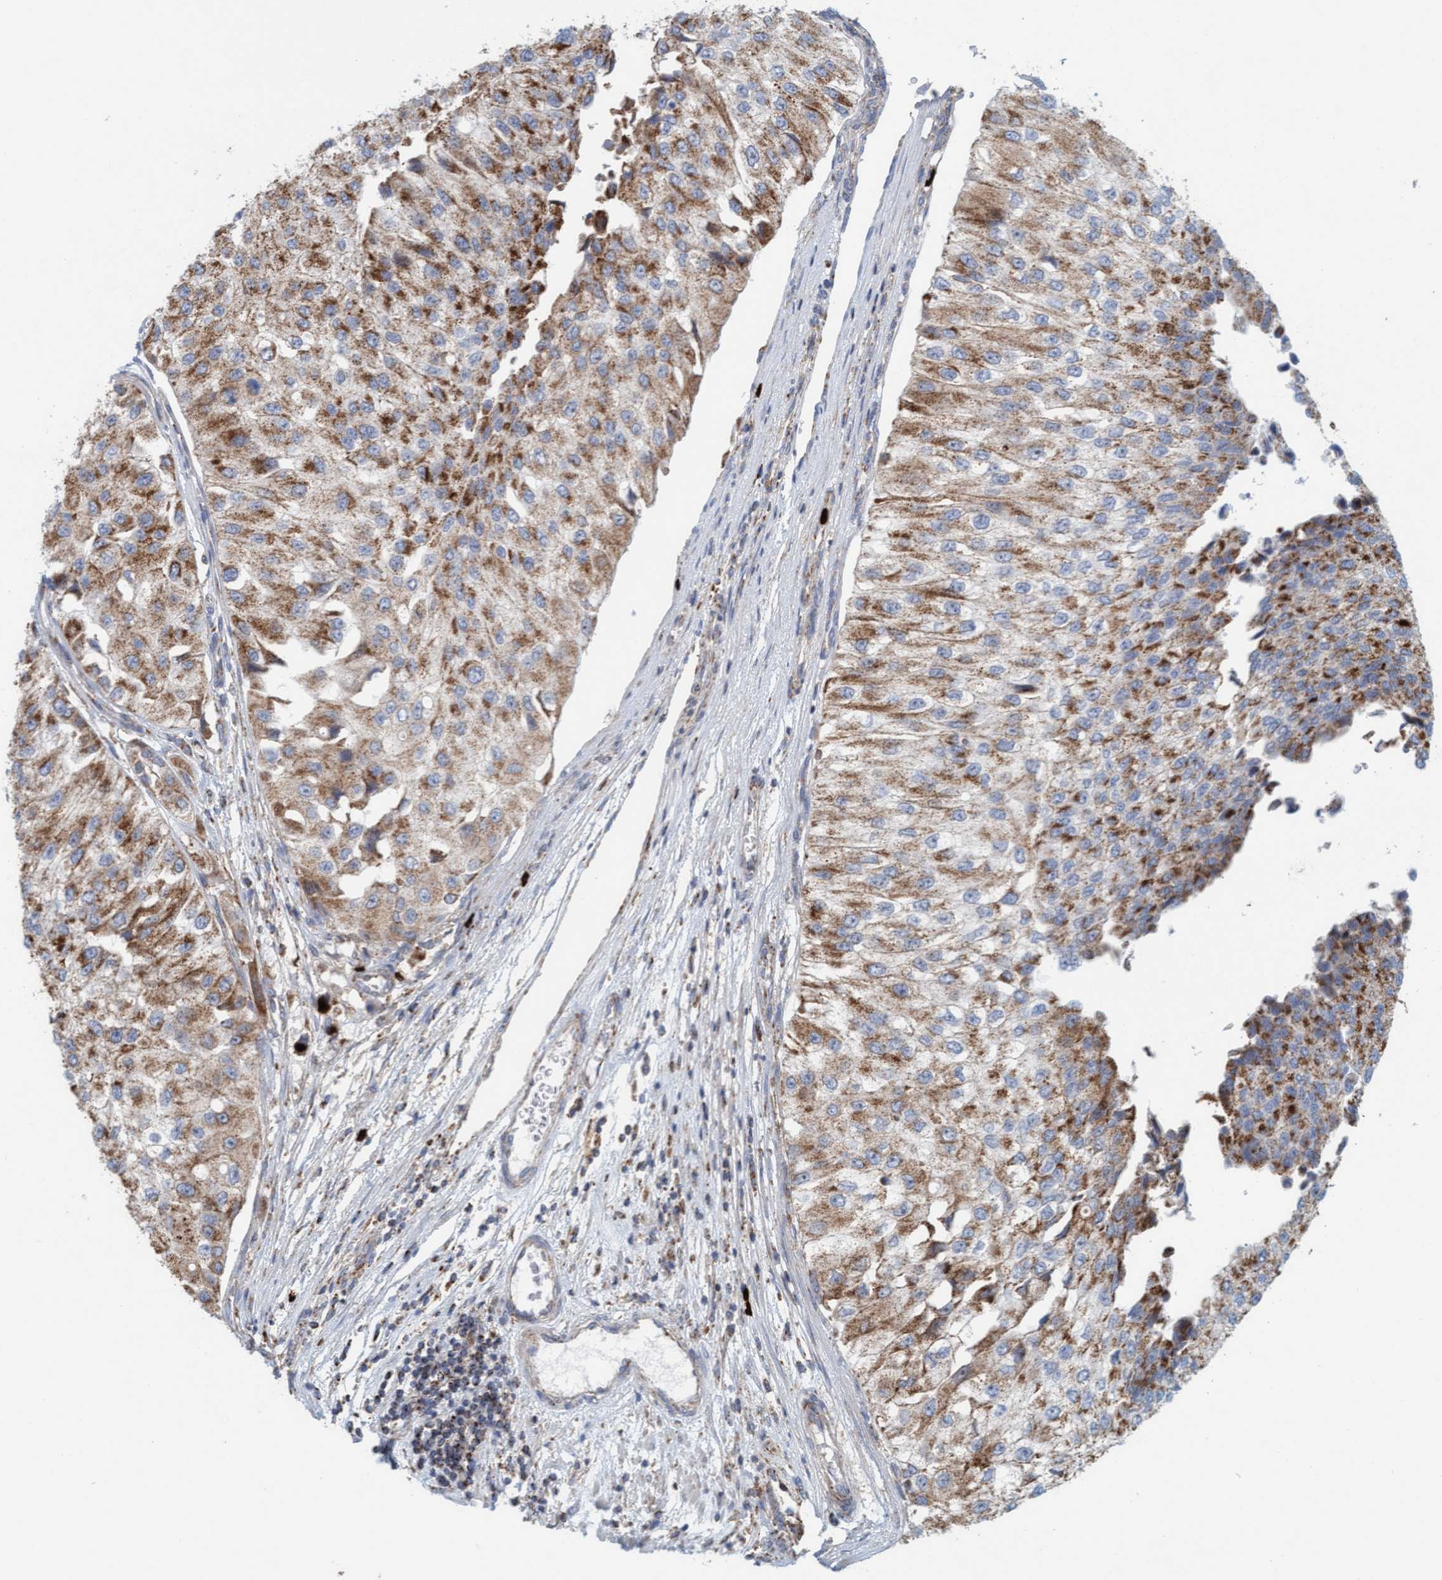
{"staining": {"intensity": "strong", "quantity": ">75%", "location": "cytoplasmic/membranous"}, "tissue": "urothelial cancer", "cell_type": "Tumor cells", "image_type": "cancer", "snomed": [{"axis": "morphology", "description": "Urothelial carcinoma, High grade"}, {"axis": "topography", "description": "Kidney"}, {"axis": "topography", "description": "Urinary bladder"}], "caption": "Urothelial cancer was stained to show a protein in brown. There is high levels of strong cytoplasmic/membranous expression in approximately >75% of tumor cells. Using DAB (brown) and hematoxylin (blue) stains, captured at high magnification using brightfield microscopy.", "gene": "B9D1", "patient": {"sex": "male", "age": 77}}